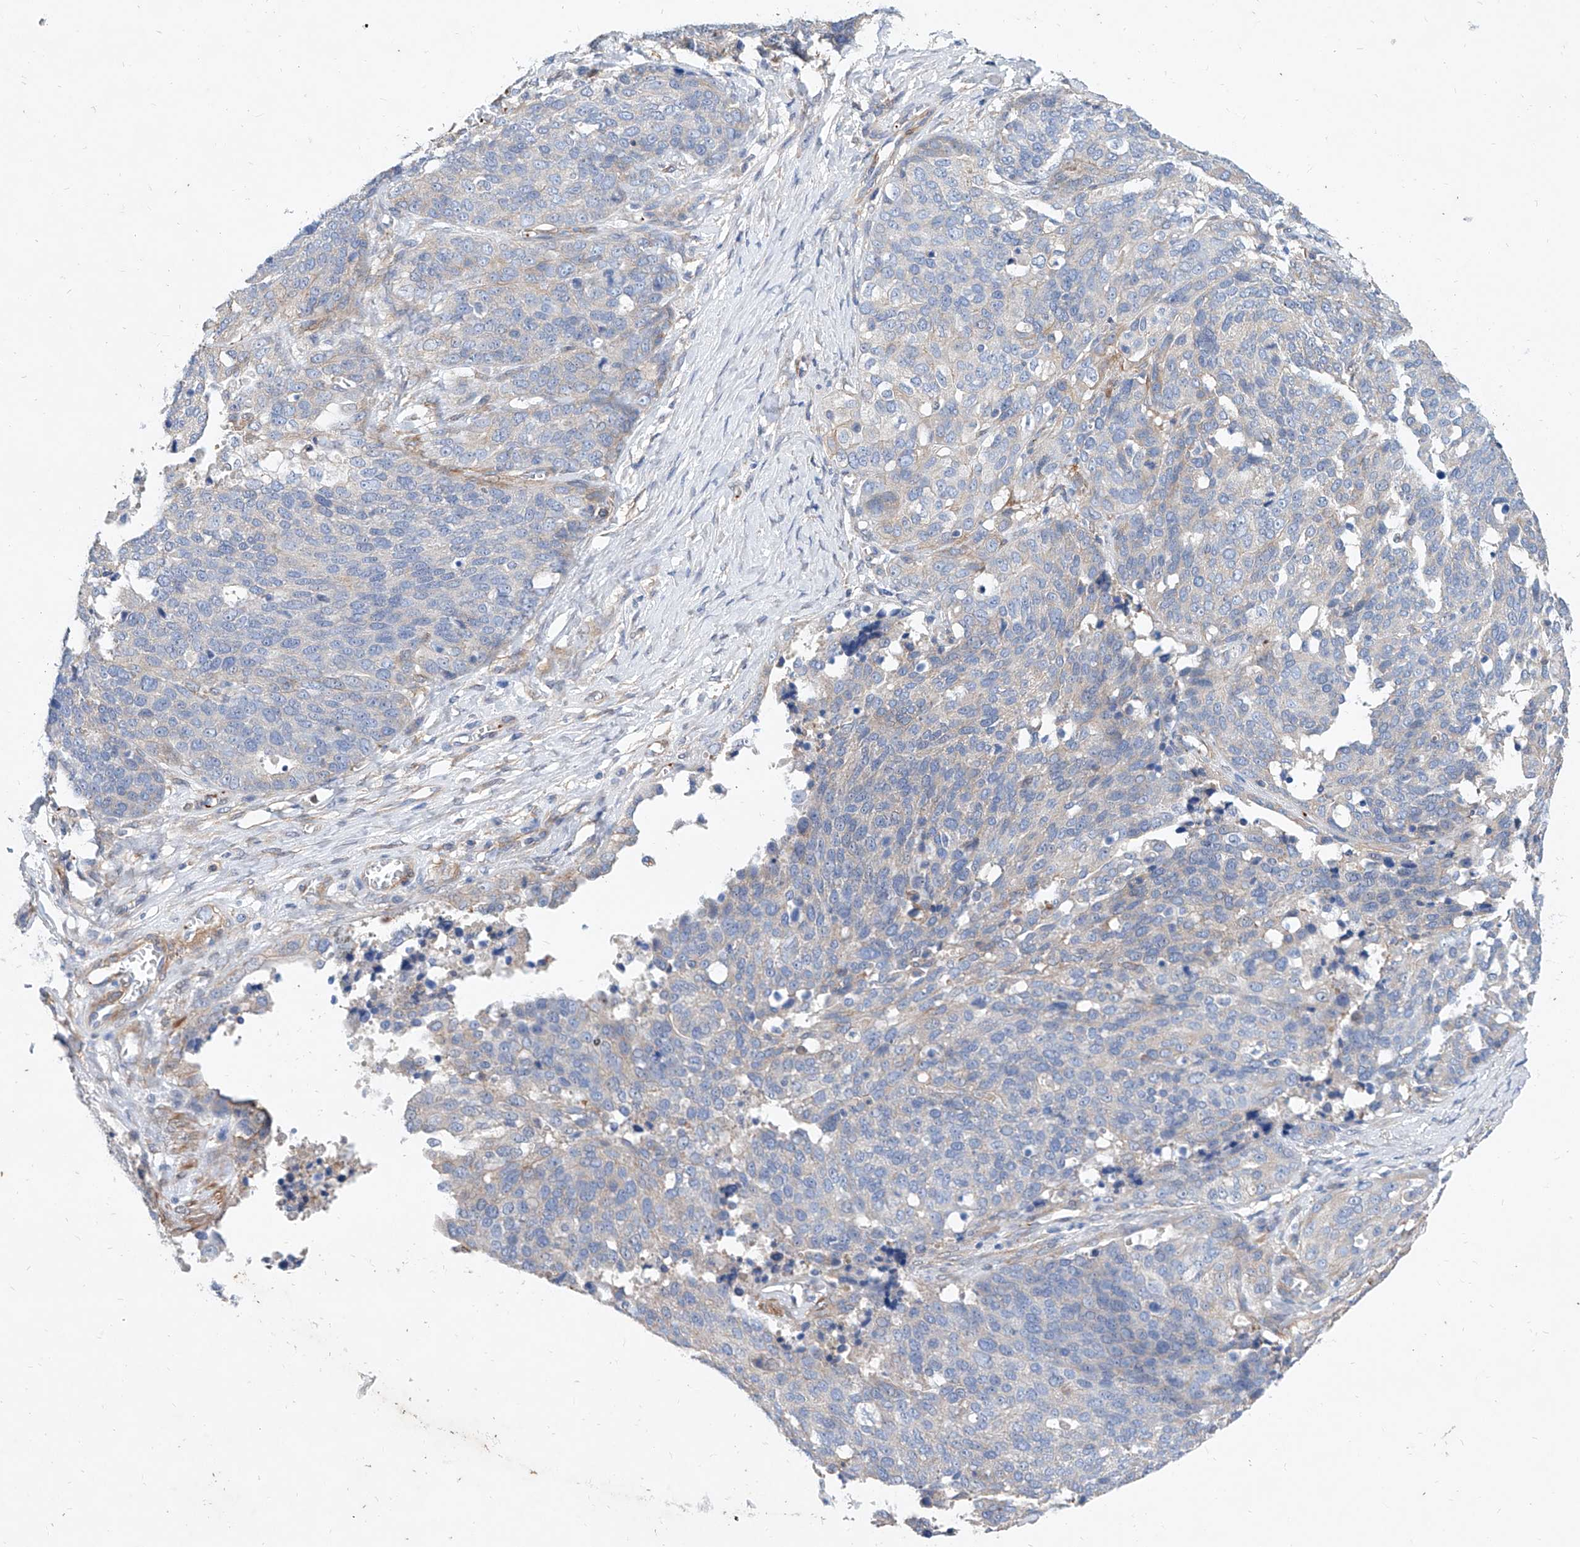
{"staining": {"intensity": "negative", "quantity": "none", "location": "none"}, "tissue": "ovarian cancer", "cell_type": "Tumor cells", "image_type": "cancer", "snomed": [{"axis": "morphology", "description": "Cystadenocarcinoma, serous, NOS"}, {"axis": "topography", "description": "Ovary"}], "caption": "High power microscopy histopathology image of an immunohistochemistry (IHC) photomicrograph of ovarian cancer (serous cystadenocarcinoma), revealing no significant staining in tumor cells. (IHC, brightfield microscopy, high magnification).", "gene": "TAS2R60", "patient": {"sex": "female", "age": 44}}